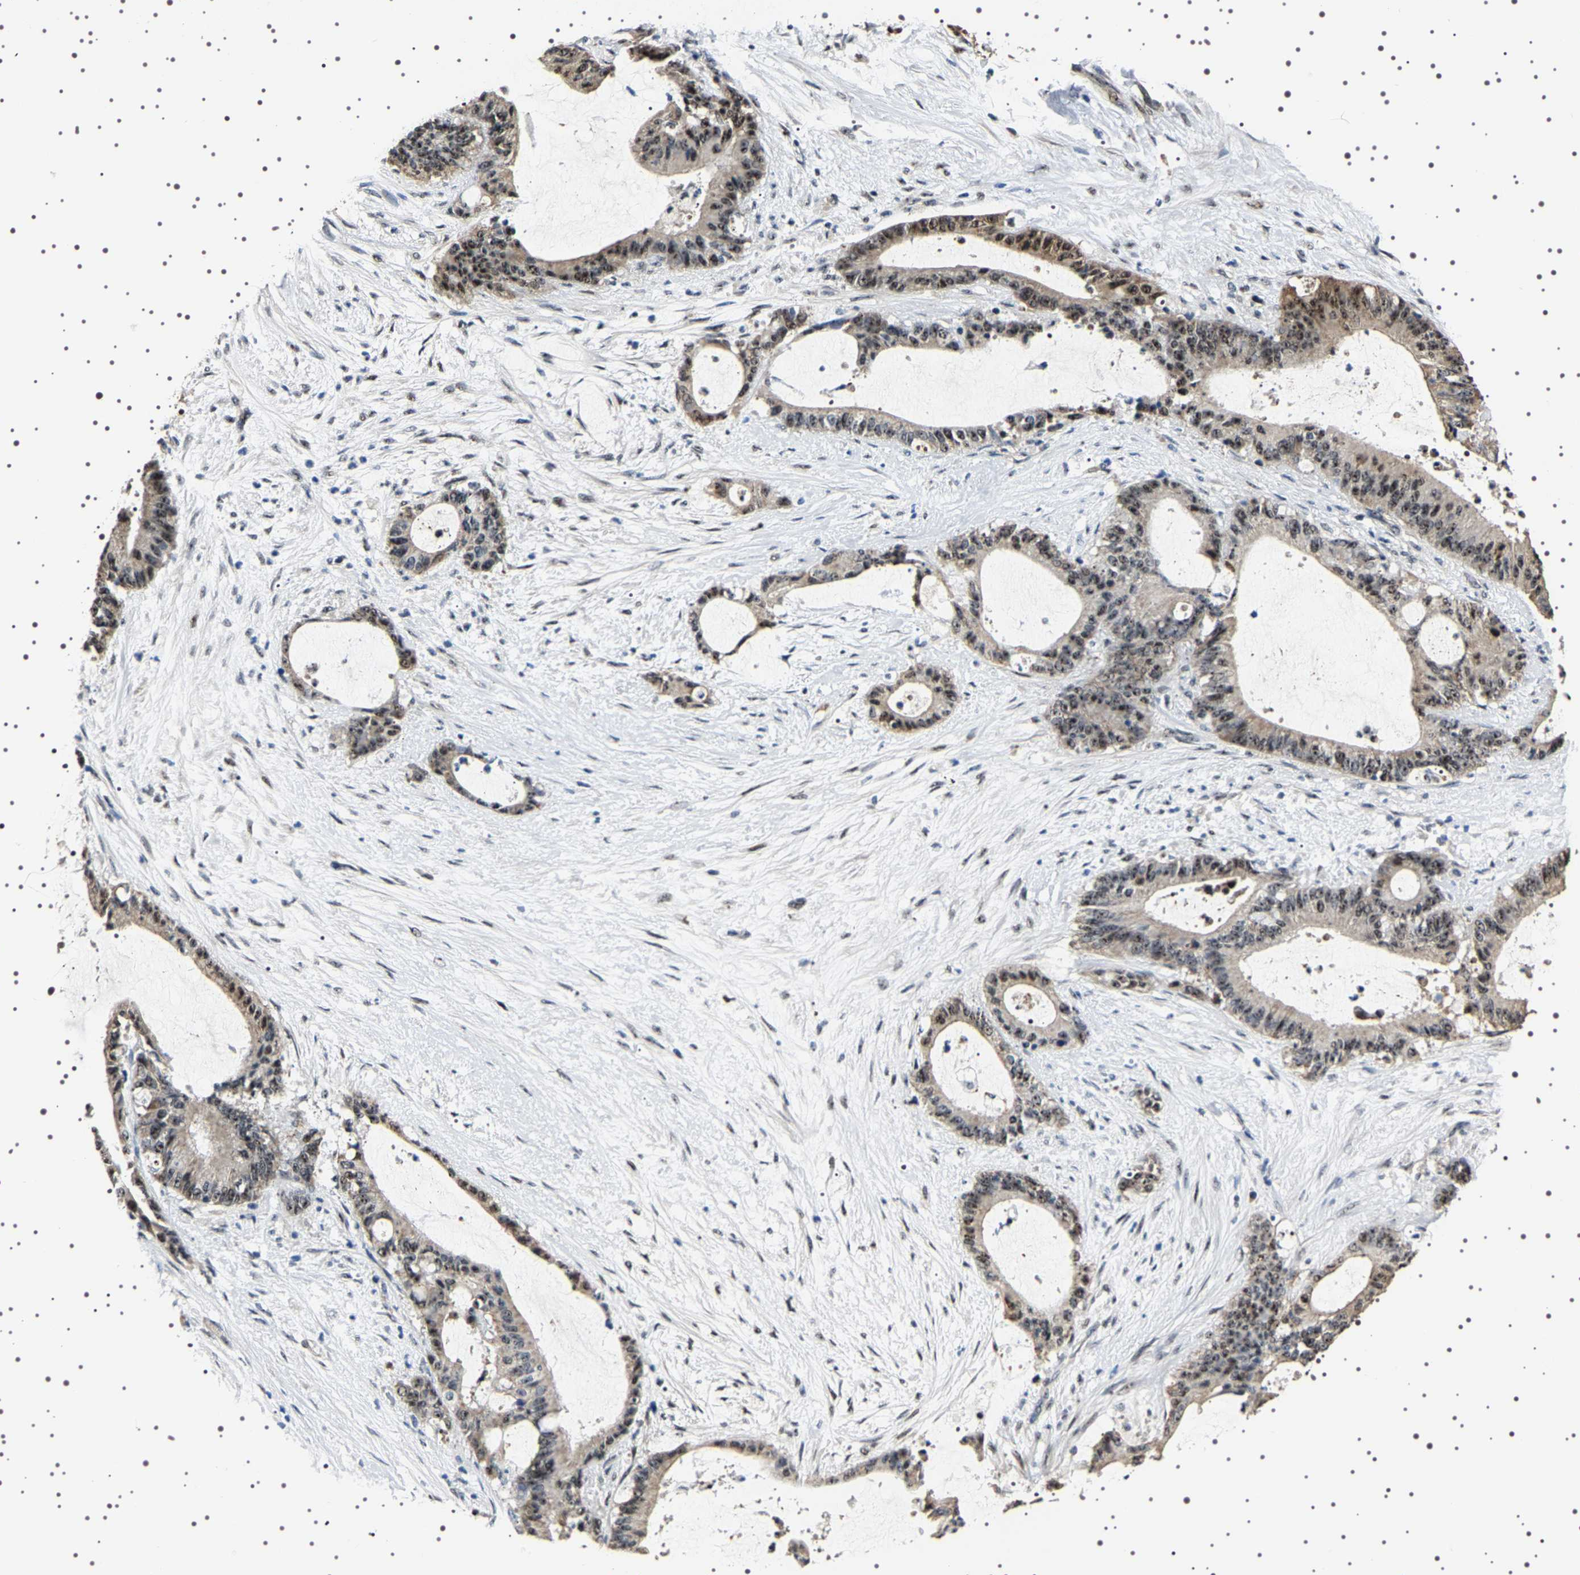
{"staining": {"intensity": "strong", "quantity": ">75%", "location": "nuclear"}, "tissue": "liver cancer", "cell_type": "Tumor cells", "image_type": "cancer", "snomed": [{"axis": "morphology", "description": "Cholangiocarcinoma"}, {"axis": "topography", "description": "Liver"}], "caption": "Liver cholangiocarcinoma tissue displays strong nuclear expression in about >75% of tumor cells, visualized by immunohistochemistry.", "gene": "GNL3", "patient": {"sex": "female", "age": 73}}